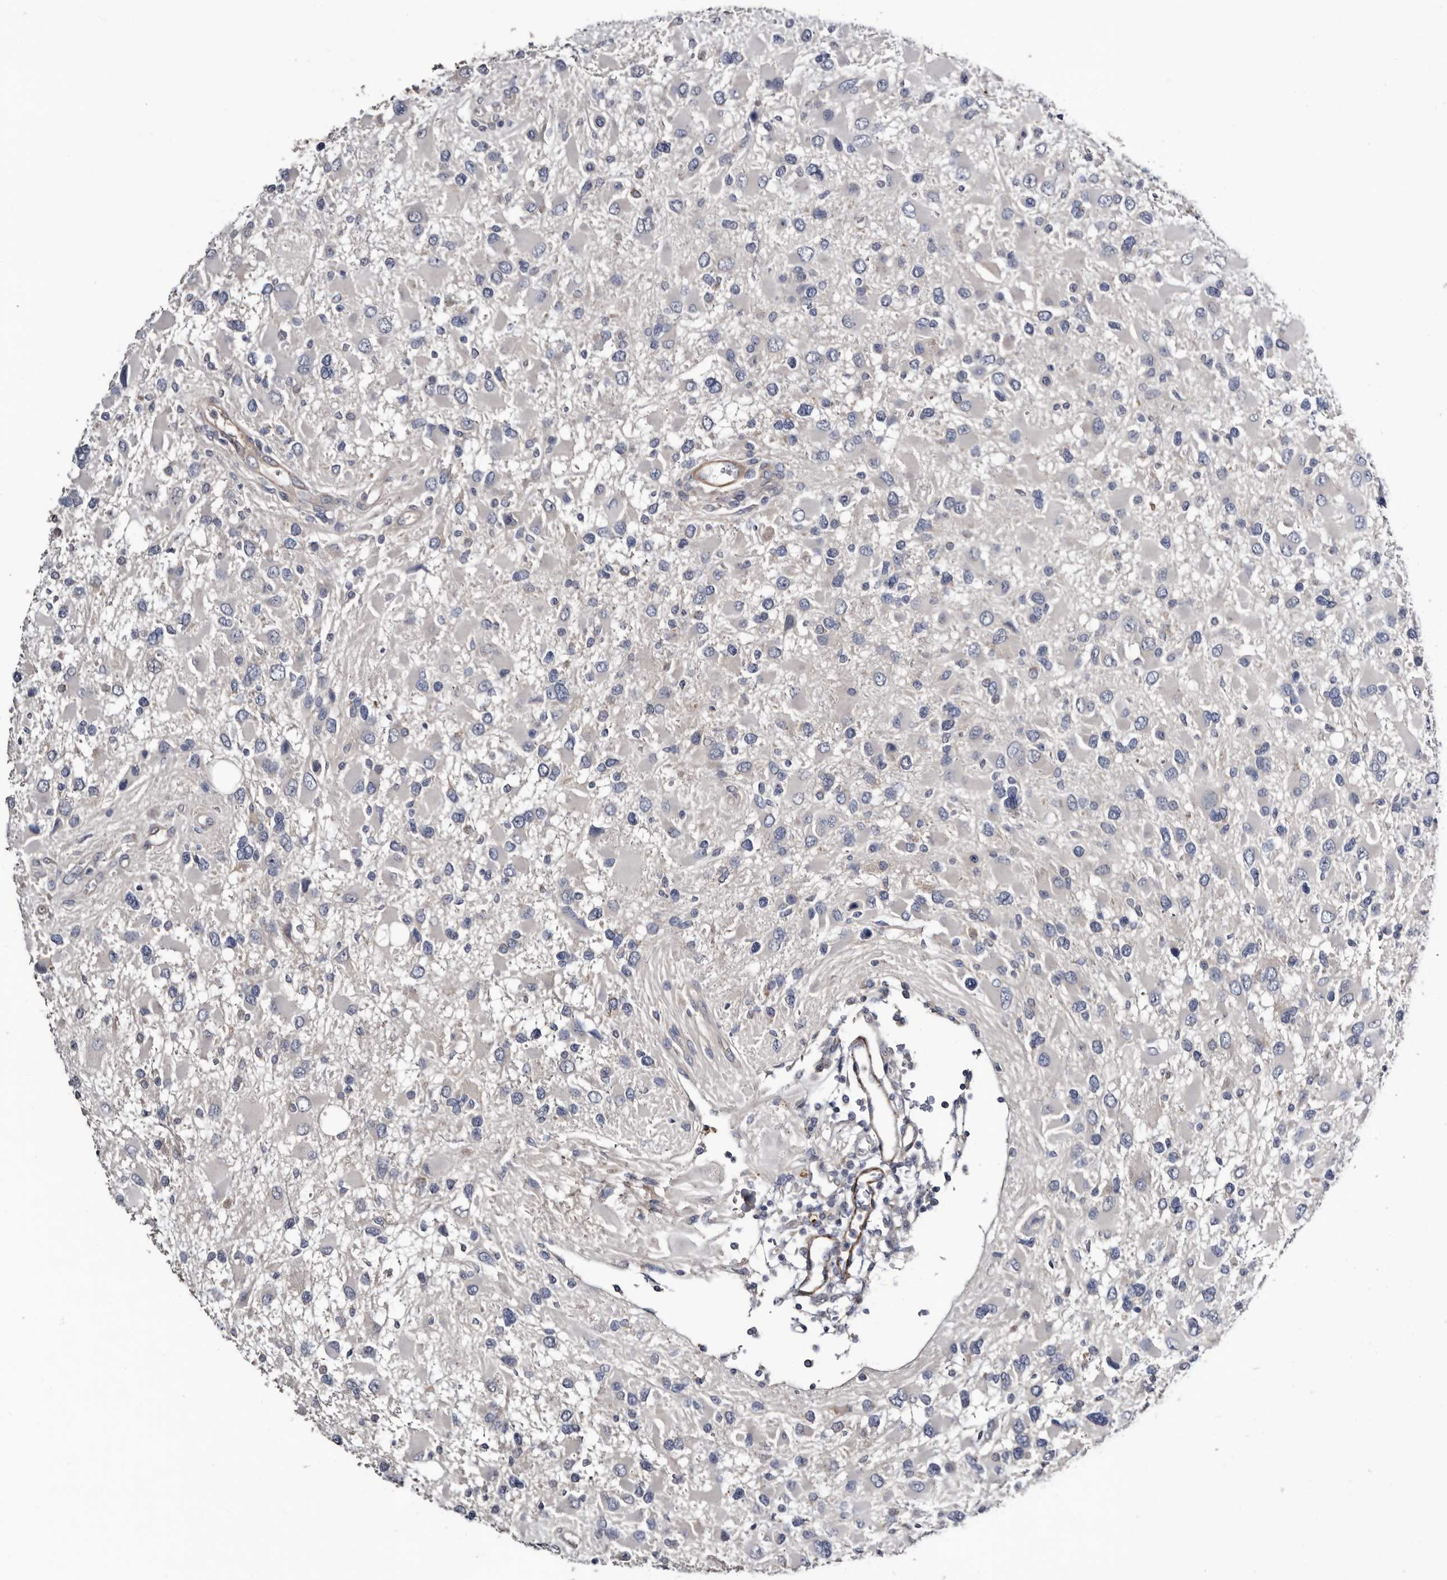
{"staining": {"intensity": "negative", "quantity": "none", "location": "none"}, "tissue": "glioma", "cell_type": "Tumor cells", "image_type": "cancer", "snomed": [{"axis": "morphology", "description": "Glioma, malignant, High grade"}, {"axis": "topography", "description": "Brain"}], "caption": "Micrograph shows no significant protein positivity in tumor cells of glioma. (DAB immunohistochemistry, high magnification).", "gene": "IARS1", "patient": {"sex": "male", "age": 53}}